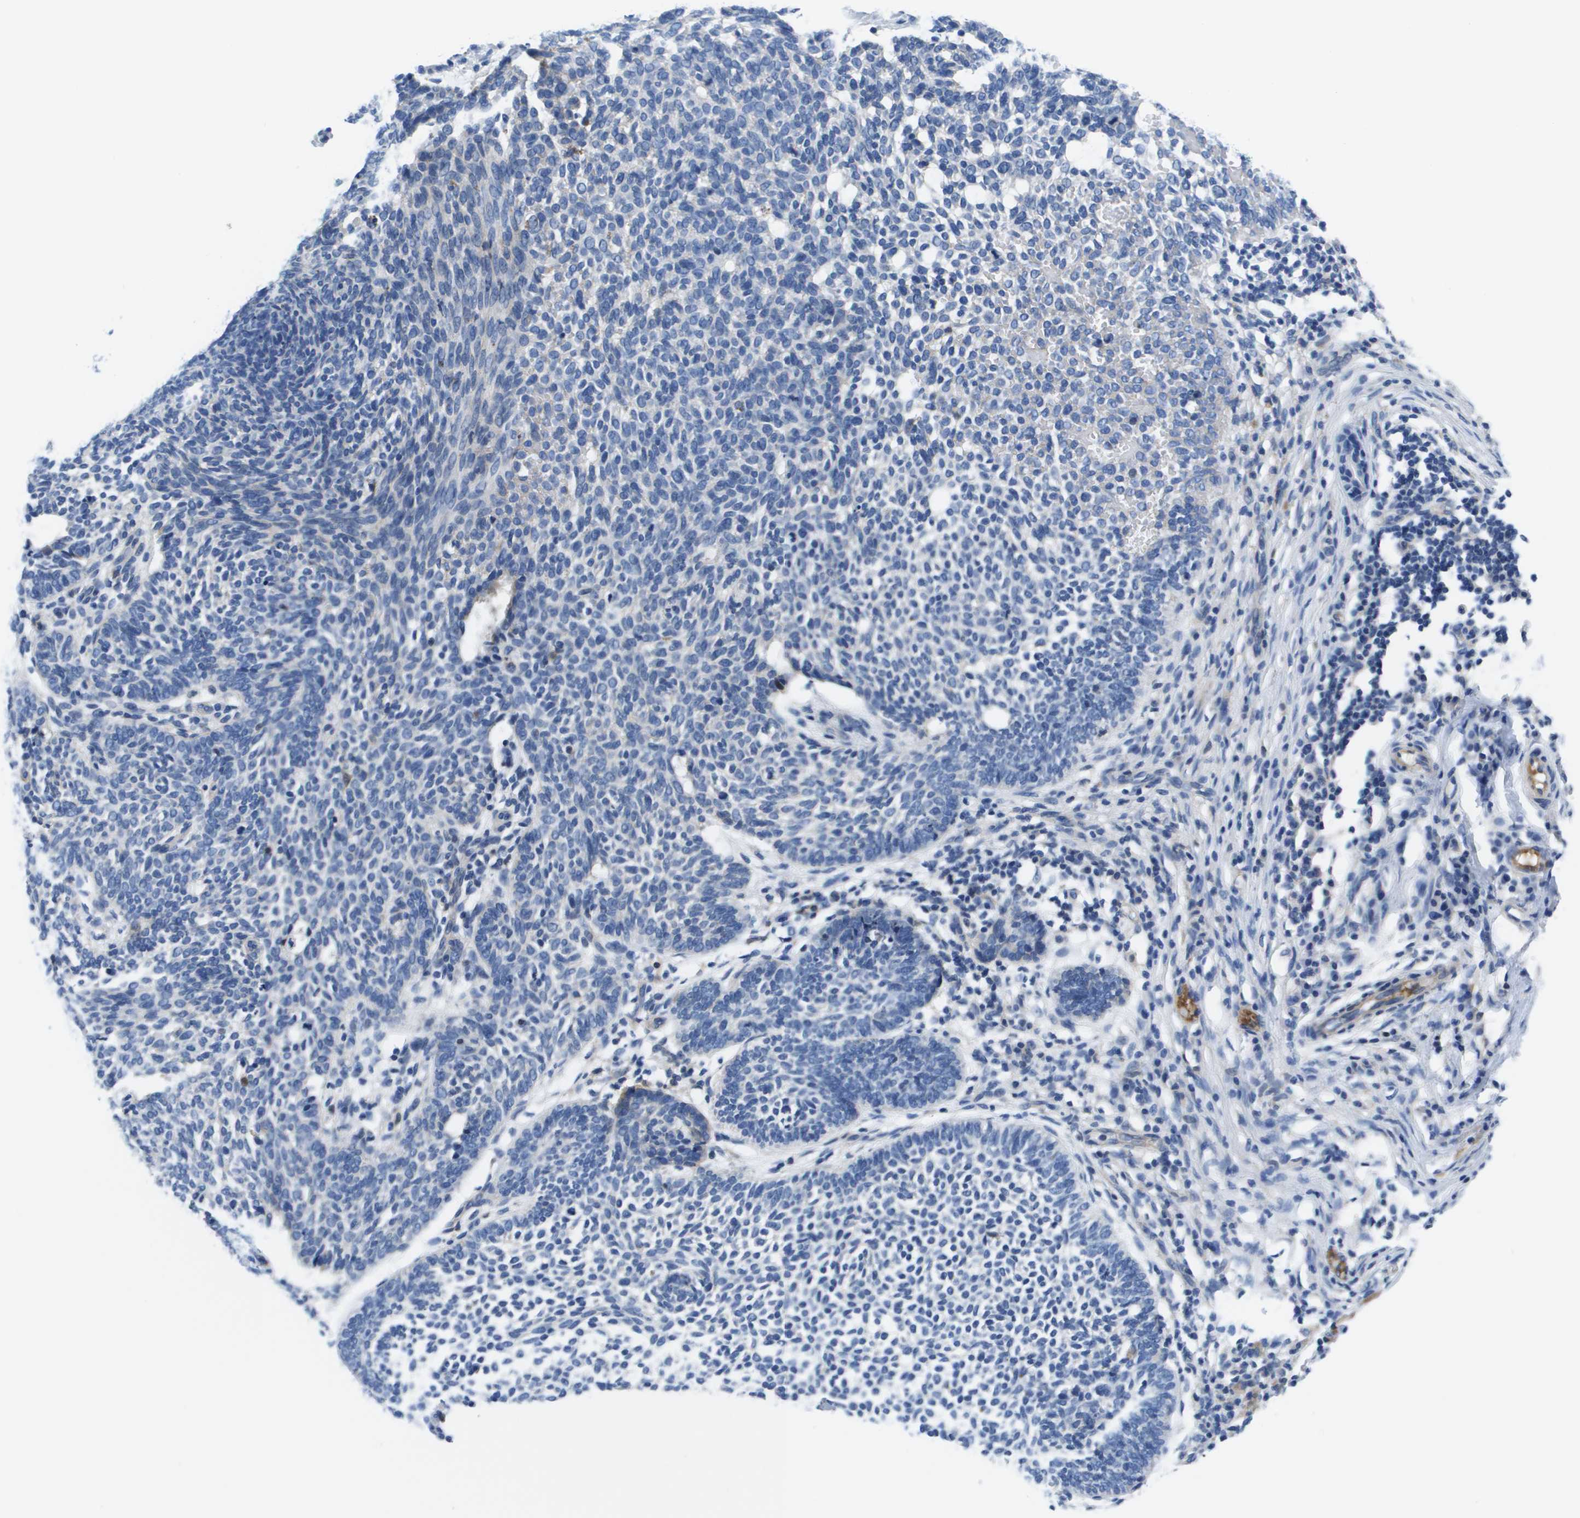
{"staining": {"intensity": "negative", "quantity": "none", "location": "none"}, "tissue": "skin cancer", "cell_type": "Tumor cells", "image_type": "cancer", "snomed": [{"axis": "morphology", "description": "Squamous cell carcinoma, NOS"}, {"axis": "topography", "description": "Skin"}], "caption": "Tumor cells are negative for protein expression in human skin cancer (squamous cell carcinoma).", "gene": "APOA1", "patient": {"sex": "male", "age": 74}}